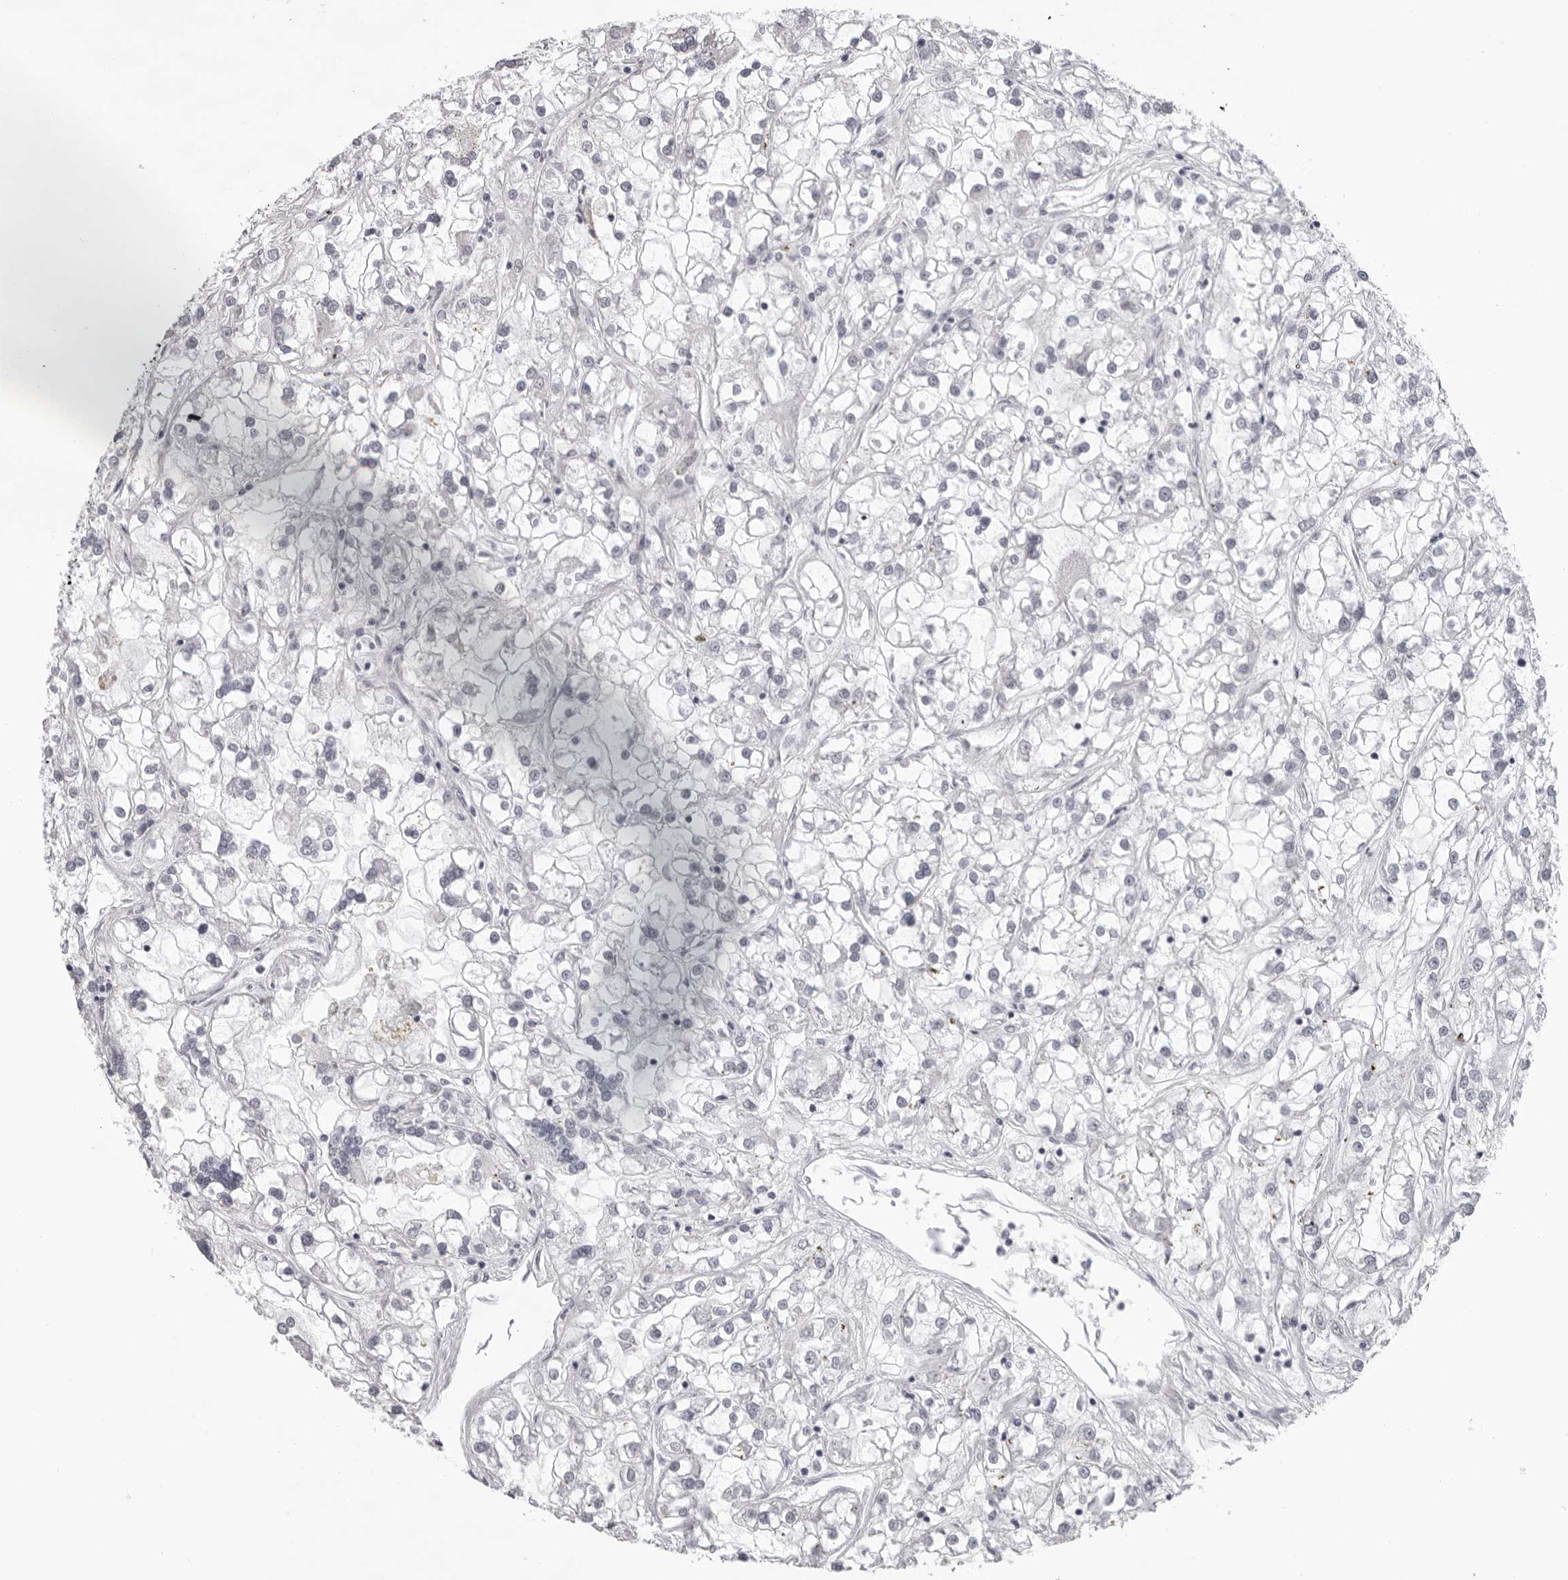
{"staining": {"intensity": "negative", "quantity": "none", "location": "none"}, "tissue": "renal cancer", "cell_type": "Tumor cells", "image_type": "cancer", "snomed": [{"axis": "morphology", "description": "Adenocarcinoma, NOS"}, {"axis": "topography", "description": "Kidney"}], "caption": "Protein analysis of adenocarcinoma (renal) demonstrates no significant expression in tumor cells.", "gene": "EXOSC10", "patient": {"sex": "female", "age": 52}}